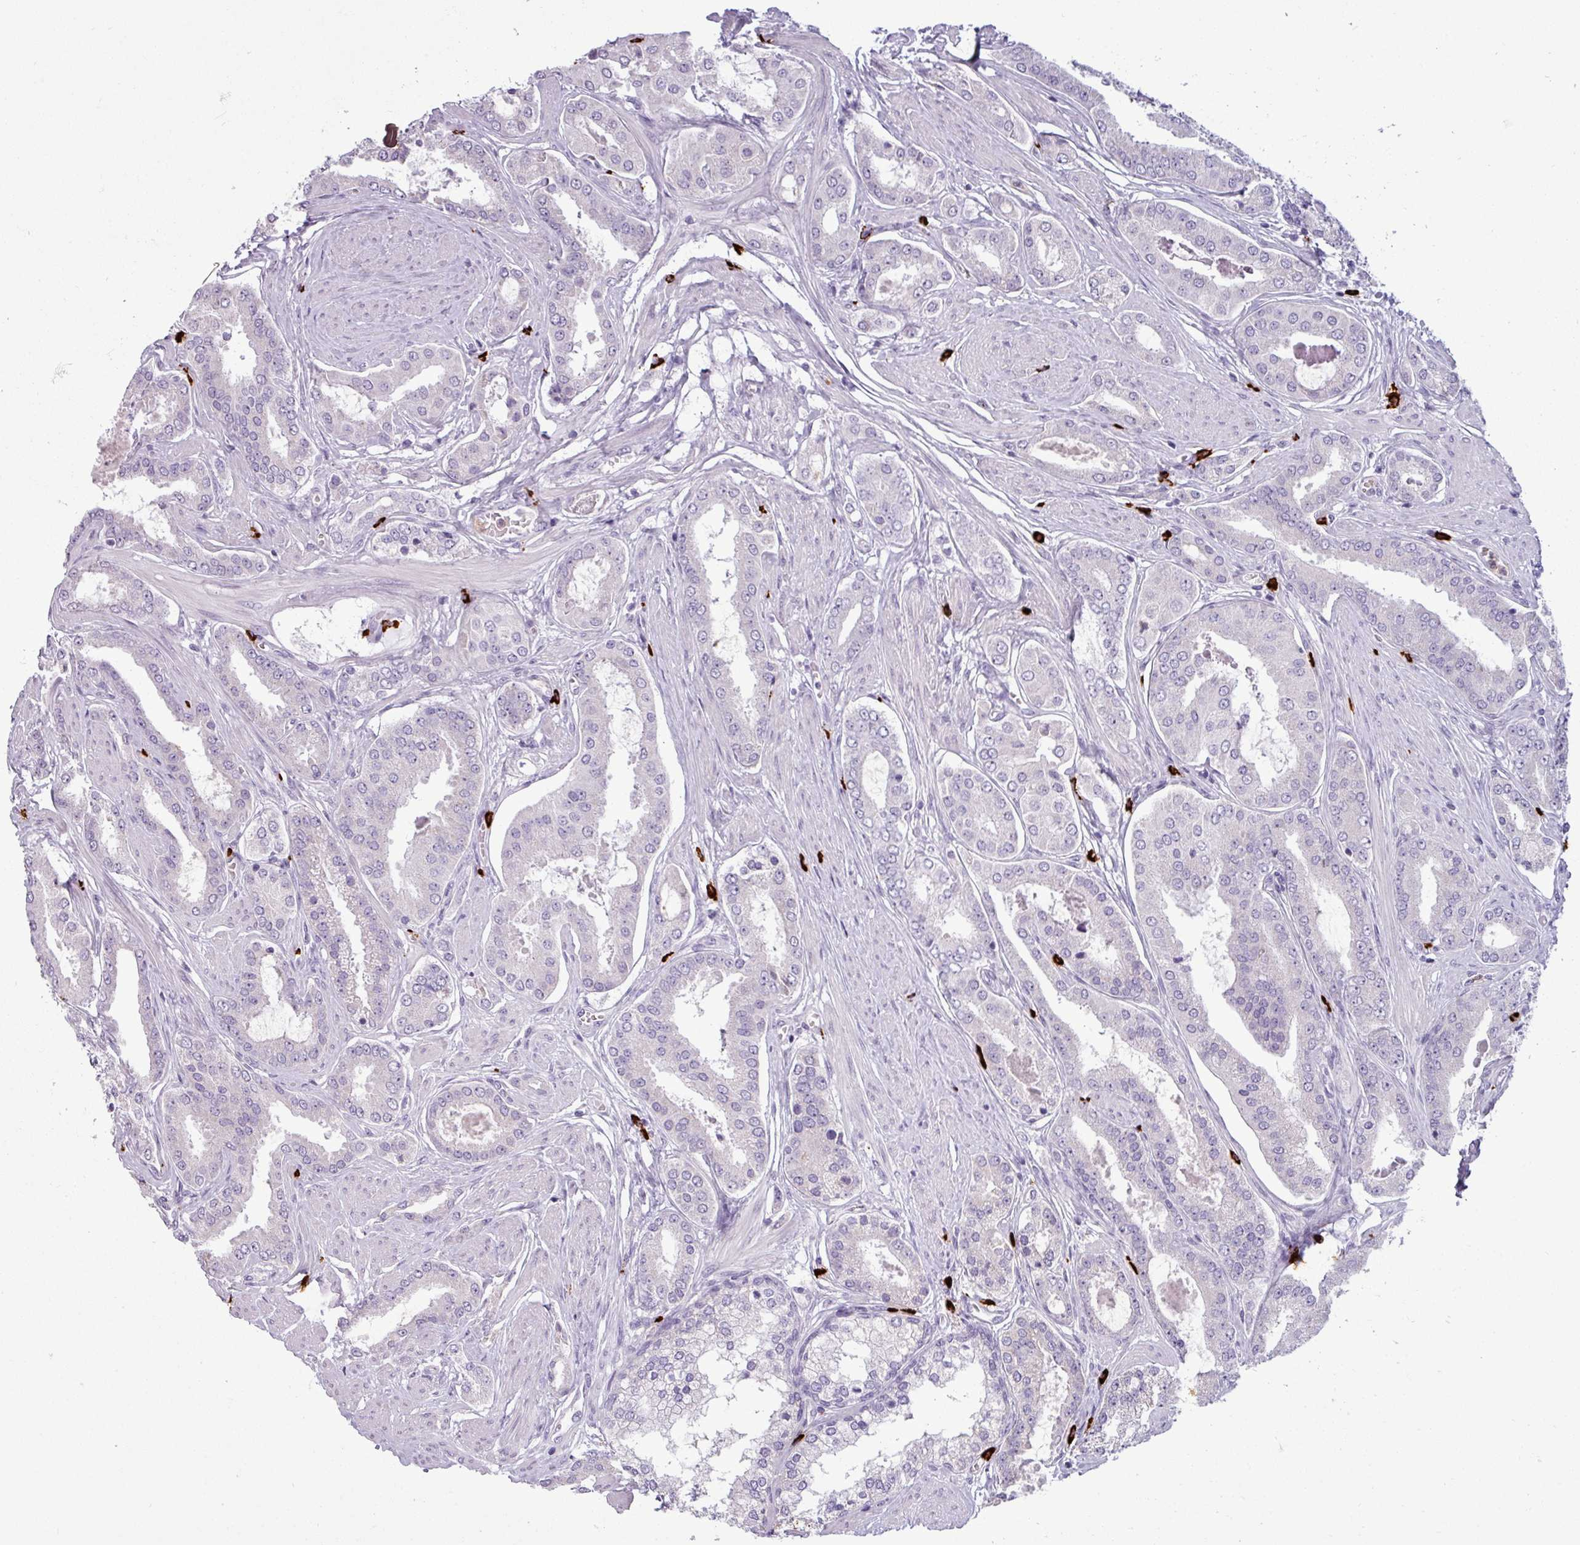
{"staining": {"intensity": "negative", "quantity": "none", "location": "none"}, "tissue": "prostate cancer", "cell_type": "Tumor cells", "image_type": "cancer", "snomed": [{"axis": "morphology", "description": "Adenocarcinoma, Low grade"}, {"axis": "topography", "description": "Prostate"}], "caption": "This photomicrograph is of prostate cancer (low-grade adenocarcinoma) stained with IHC to label a protein in brown with the nuclei are counter-stained blue. There is no staining in tumor cells. The staining was performed using DAB (3,3'-diaminobenzidine) to visualize the protein expression in brown, while the nuclei were stained in blue with hematoxylin (Magnification: 20x).", "gene": "TRIM39", "patient": {"sex": "male", "age": 42}}